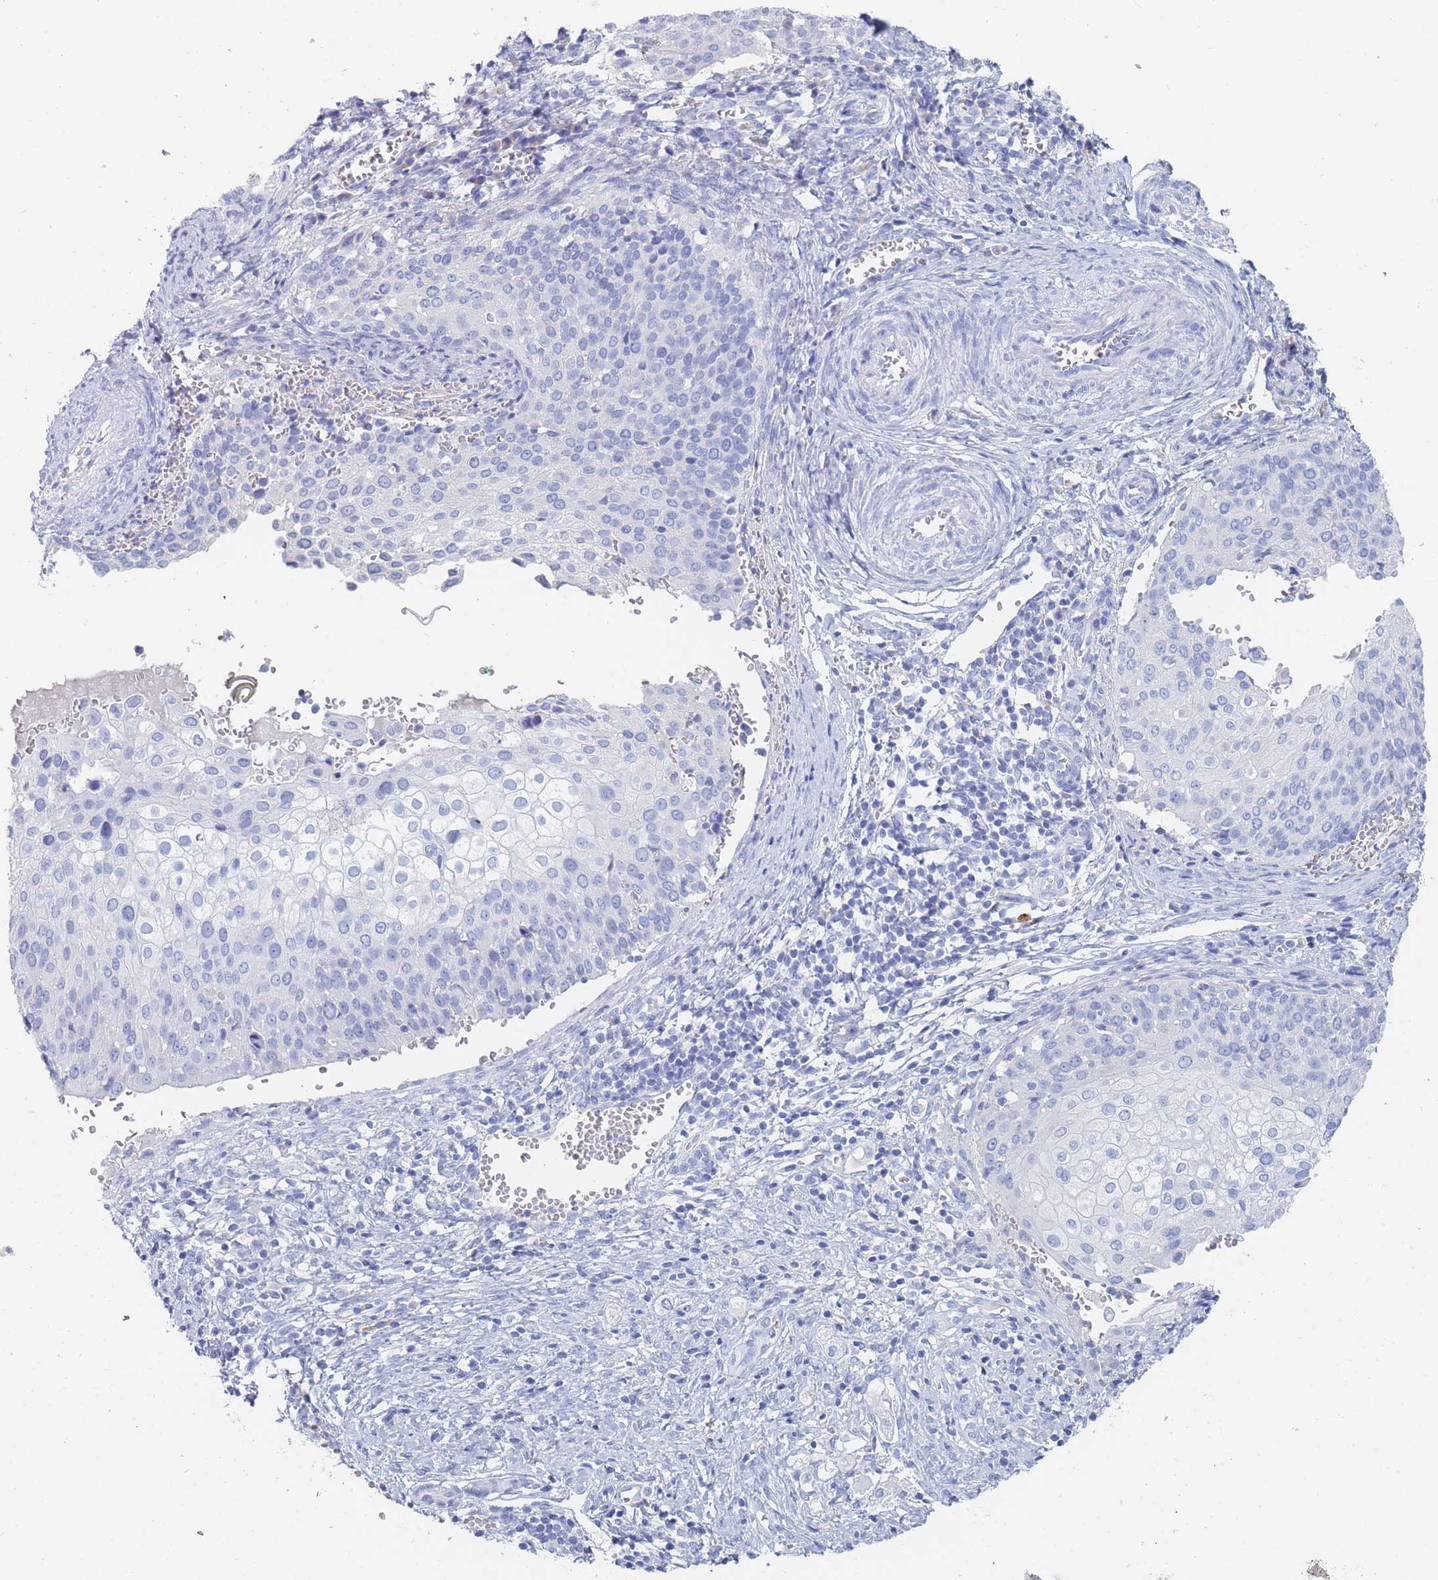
{"staining": {"intensity": "negative", "quantity": "none", "location": "none"}, "tissue": "cervical cancer", "cell_type": "Tumor cells", "image_type": "cancer", "snomed": [{"axis": "morphology", "description": "Squamous cell carcinoma, NOS"}, {"axis": "topography", "description": "Cervix"}], "caption": "The immunohistochemistry histopathology image has no significant expression in tumor cells of cervical squamous cell carcinoma tissue.", "gene": "SLC25A35", "patient": {"sex": "female", "age": 44}}